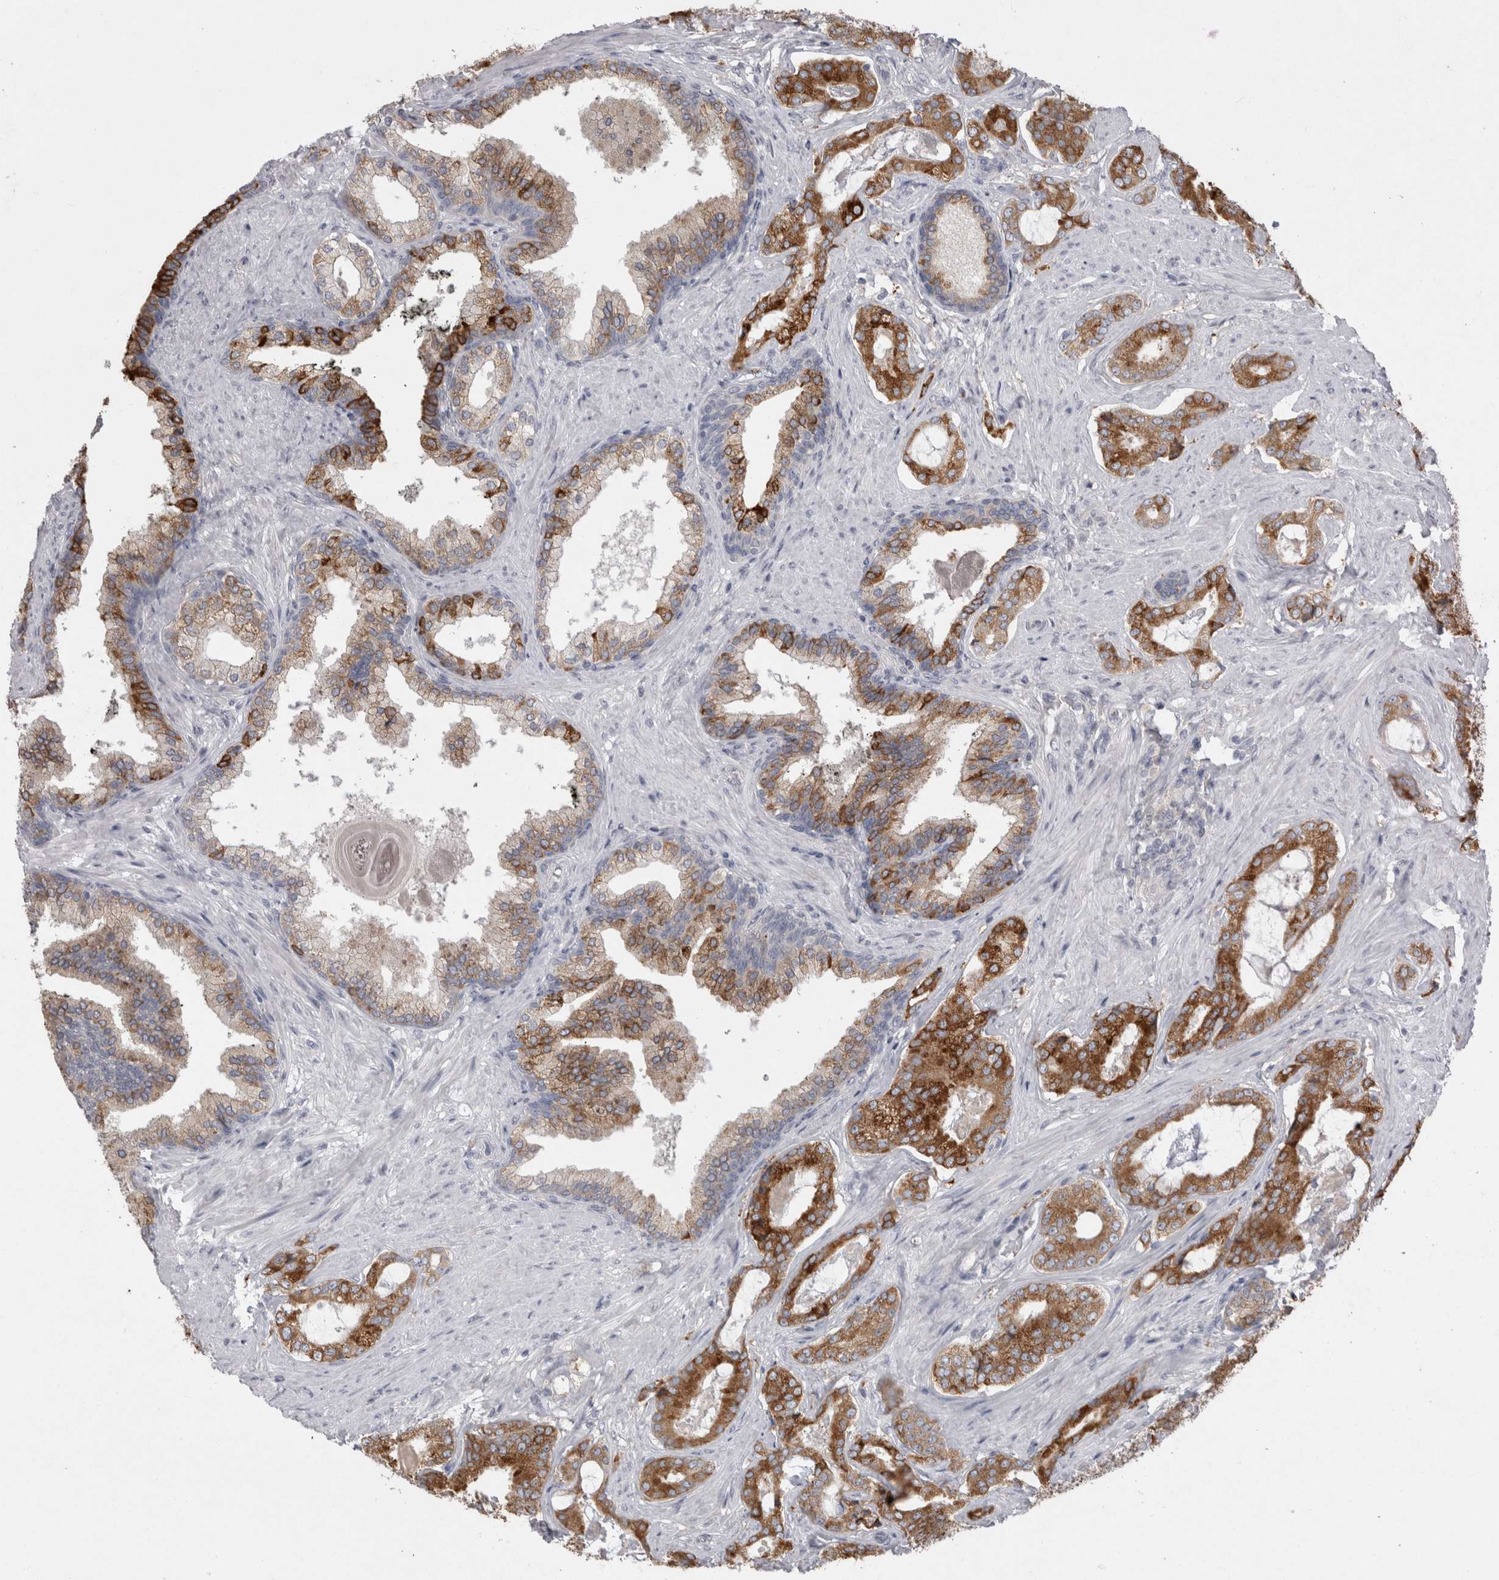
{"staining": {"intensity": "strong", "quantity": ">75%", "location": "cytoplasmic/membranous"}, "tissue": "prostate cancer", "cell_type": "Tumor cells", "image_type": "cancer", "snomed": [{"axis": "morphology", "description": "Adenocarcinoma, Low grade"}, {"axis": "topography", "description": "Prostate"}], "caption": "Protein staining exhibits strong cytoplasmic/membranous positivity in approximately >75% of tumor cells in prostate adenocarcinoma (low-grade).", "gene": "LRRC40", "patient": {"sex": "male", "age": 71}}